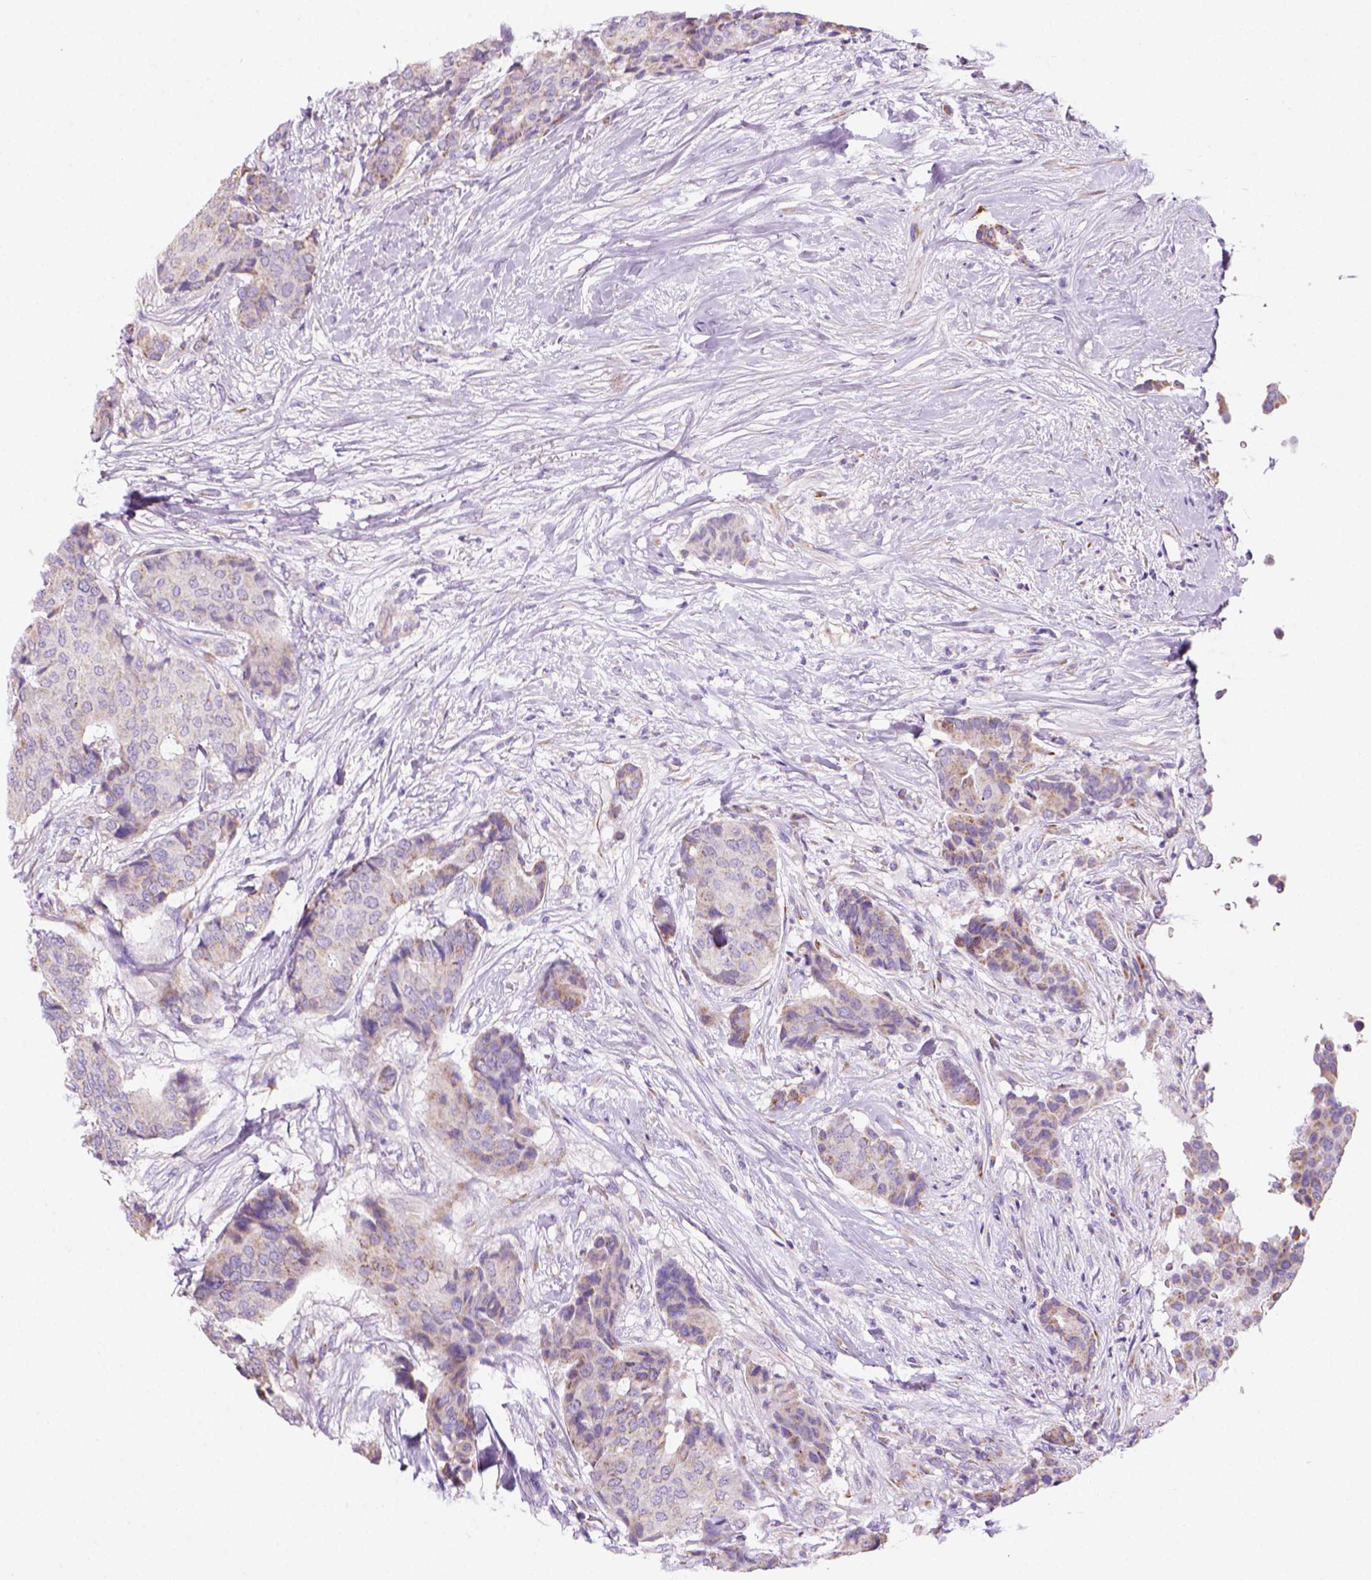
{"staining": {"intensity": "weak", "quantity": "<25%", "location": "cytoplasmic/membranous"}, "tissue": "breast cancer", "cell_type": "Tumor cells", "image_type": "cancer", "snomed": [{"axis": "morphology", "description": "Duct carcinoma"}, {"axis": "topography", "description": "Breast"}], "caption": "Human breast infiltrating ductal carcinoma stained for a protein using immunohistochemistry displays no expression in tumor cells.", "gene": "CES2", "patient": {"sex": "female", "age": 75}}